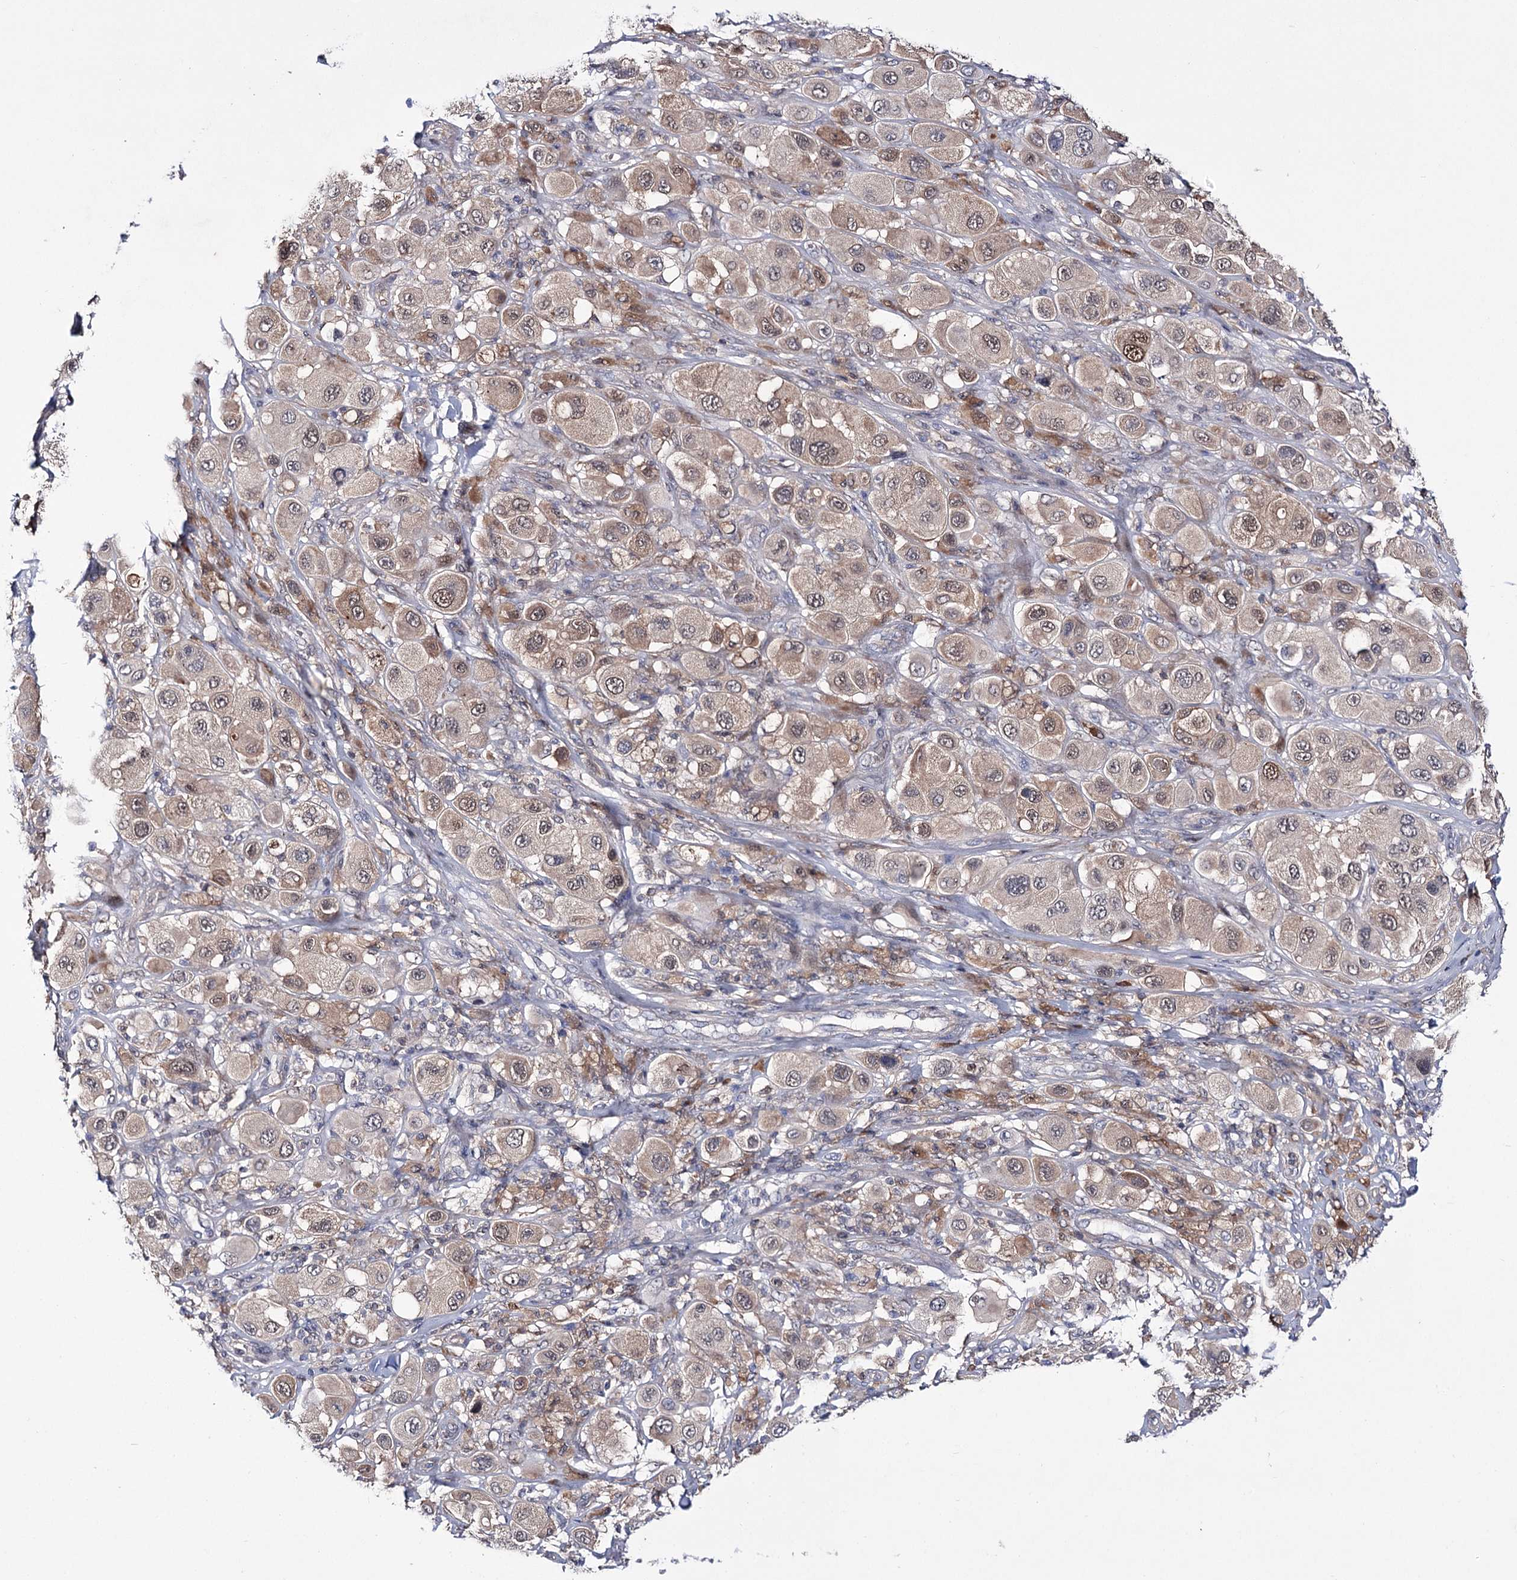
{"staining": {"intensity": "moderate", "quantity": ">75%", "location": "cytoplasmic/membranous,nuclear"}, "tissue": "melanoma", "cell_type": "Tumor cells", "image_type": "cancer", "snomed": [{"axis": "morphology", "description": "Malignant melanoma, Metastatic site"}, {"axis": "topography", "description": "Skin"}], "caption": "This histopathology image shows malignant melanoma (metastatic site) stained with immunohistochemistry to label a protein in brown. The cytoplasmic/membranous and nuclear of tumor cells show moderate positivity for the protein. Nuclei are counter-stained blue.", "gene": "PTER", "patient": {"sex": "male", "age": 41}}